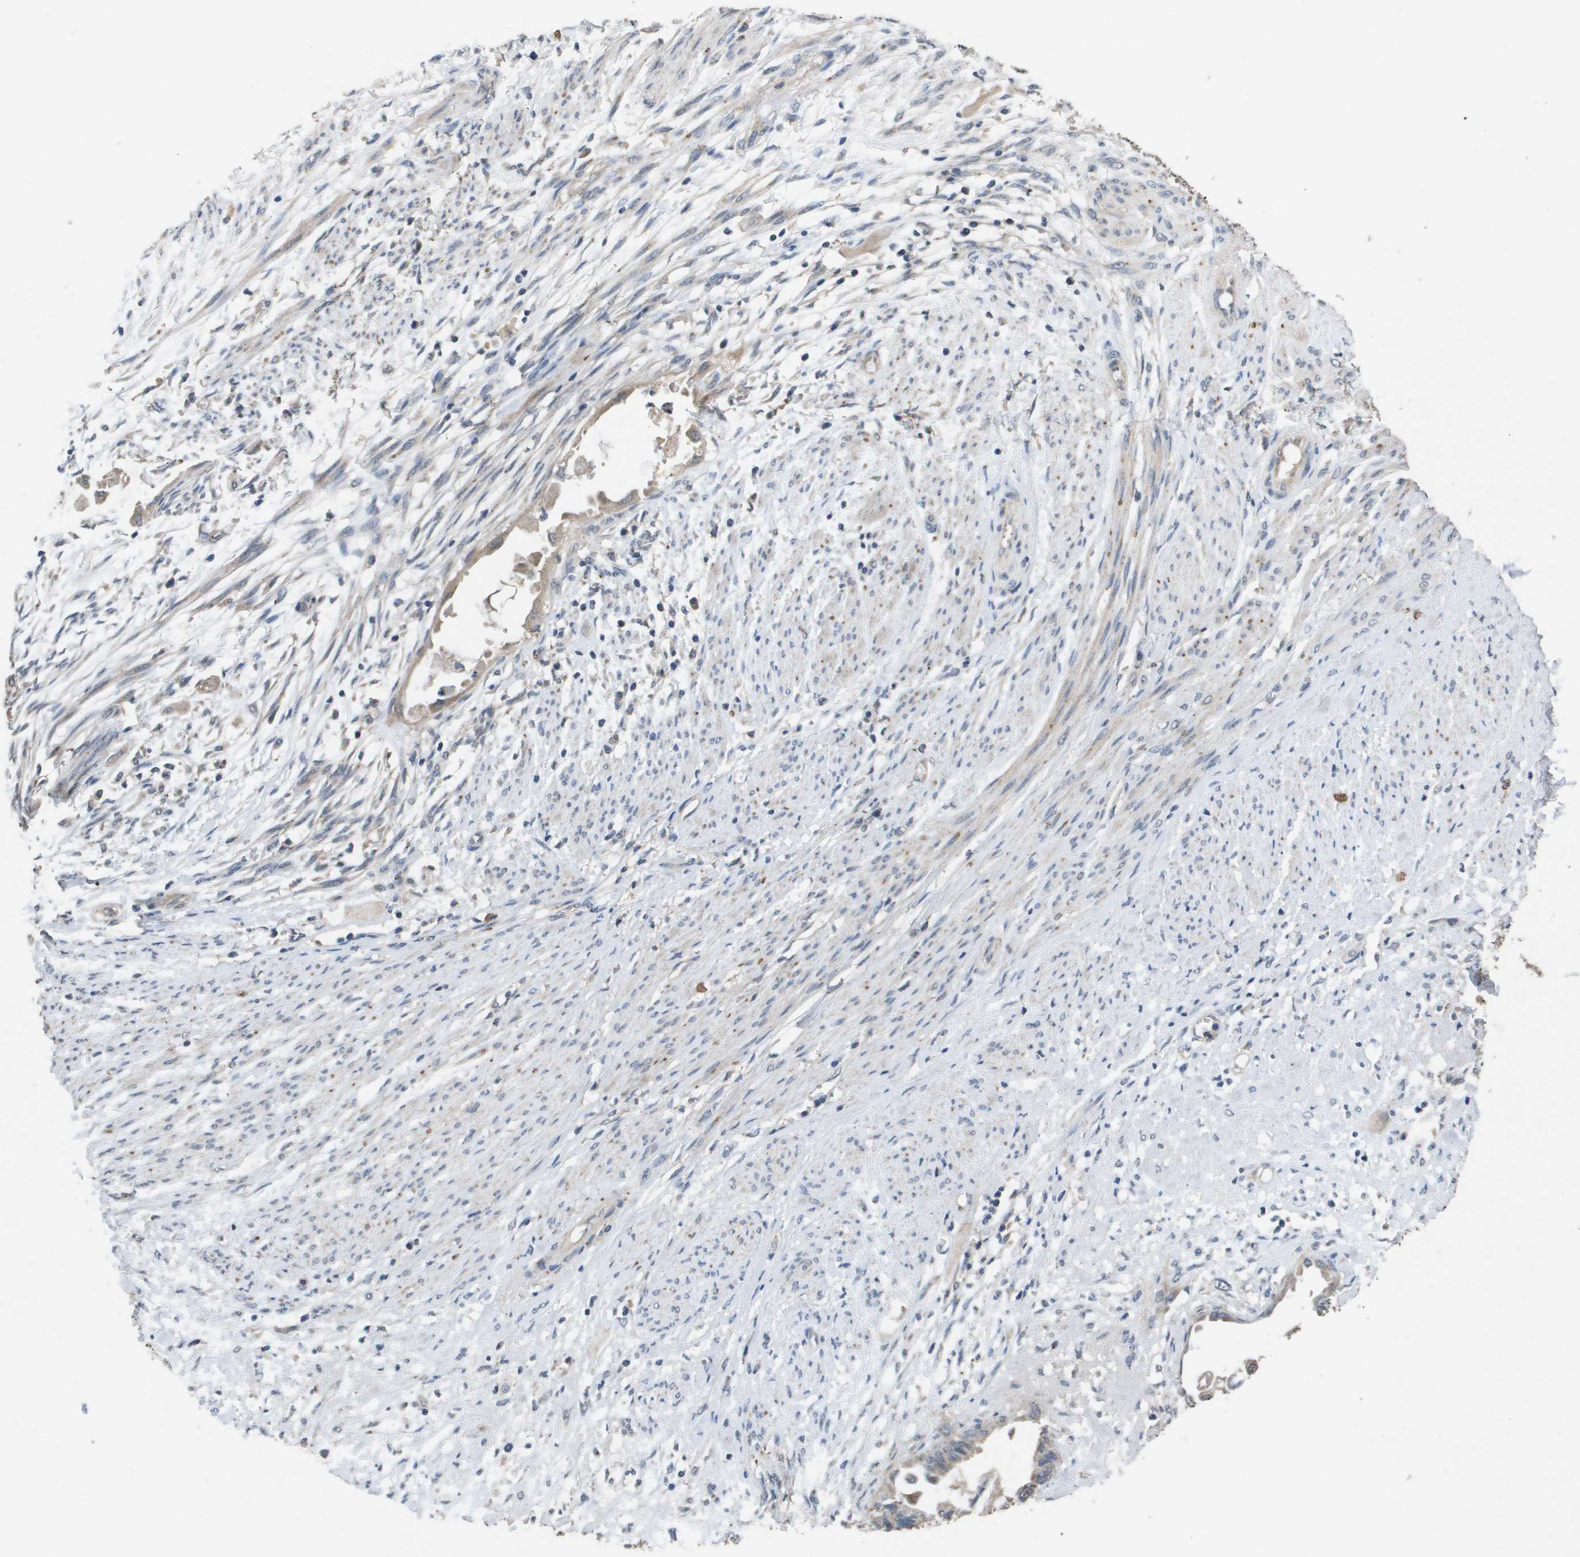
{"staining": {"intensity": "weak", "quantity": "<25%", "location": "cytoplasmic/membranous"}, "tissue": "cervical cancer", "cell_type": "Tumor cells", "image_type": "cancer", "snomed": [{"axis": "morphology", "description": "Normal tissue, NOS"}, {"axis": "morphology", "description": "Adenocarcinoma, NOS"}, {"axis": "topography", "description": "Cervix"}, {"axis": "topography", "description": "Endometrium"}], "caption": "High magnification brightfield microscopy of adenocarcinoma (cervical) stained with DAB (3,3'-diaminobenzidine) (brown) and counterstained with hematoxylin (blue): tumor cells show no significant positivity.", "gene": "PROC", "patient": {"sex": "female", "age": 86}}